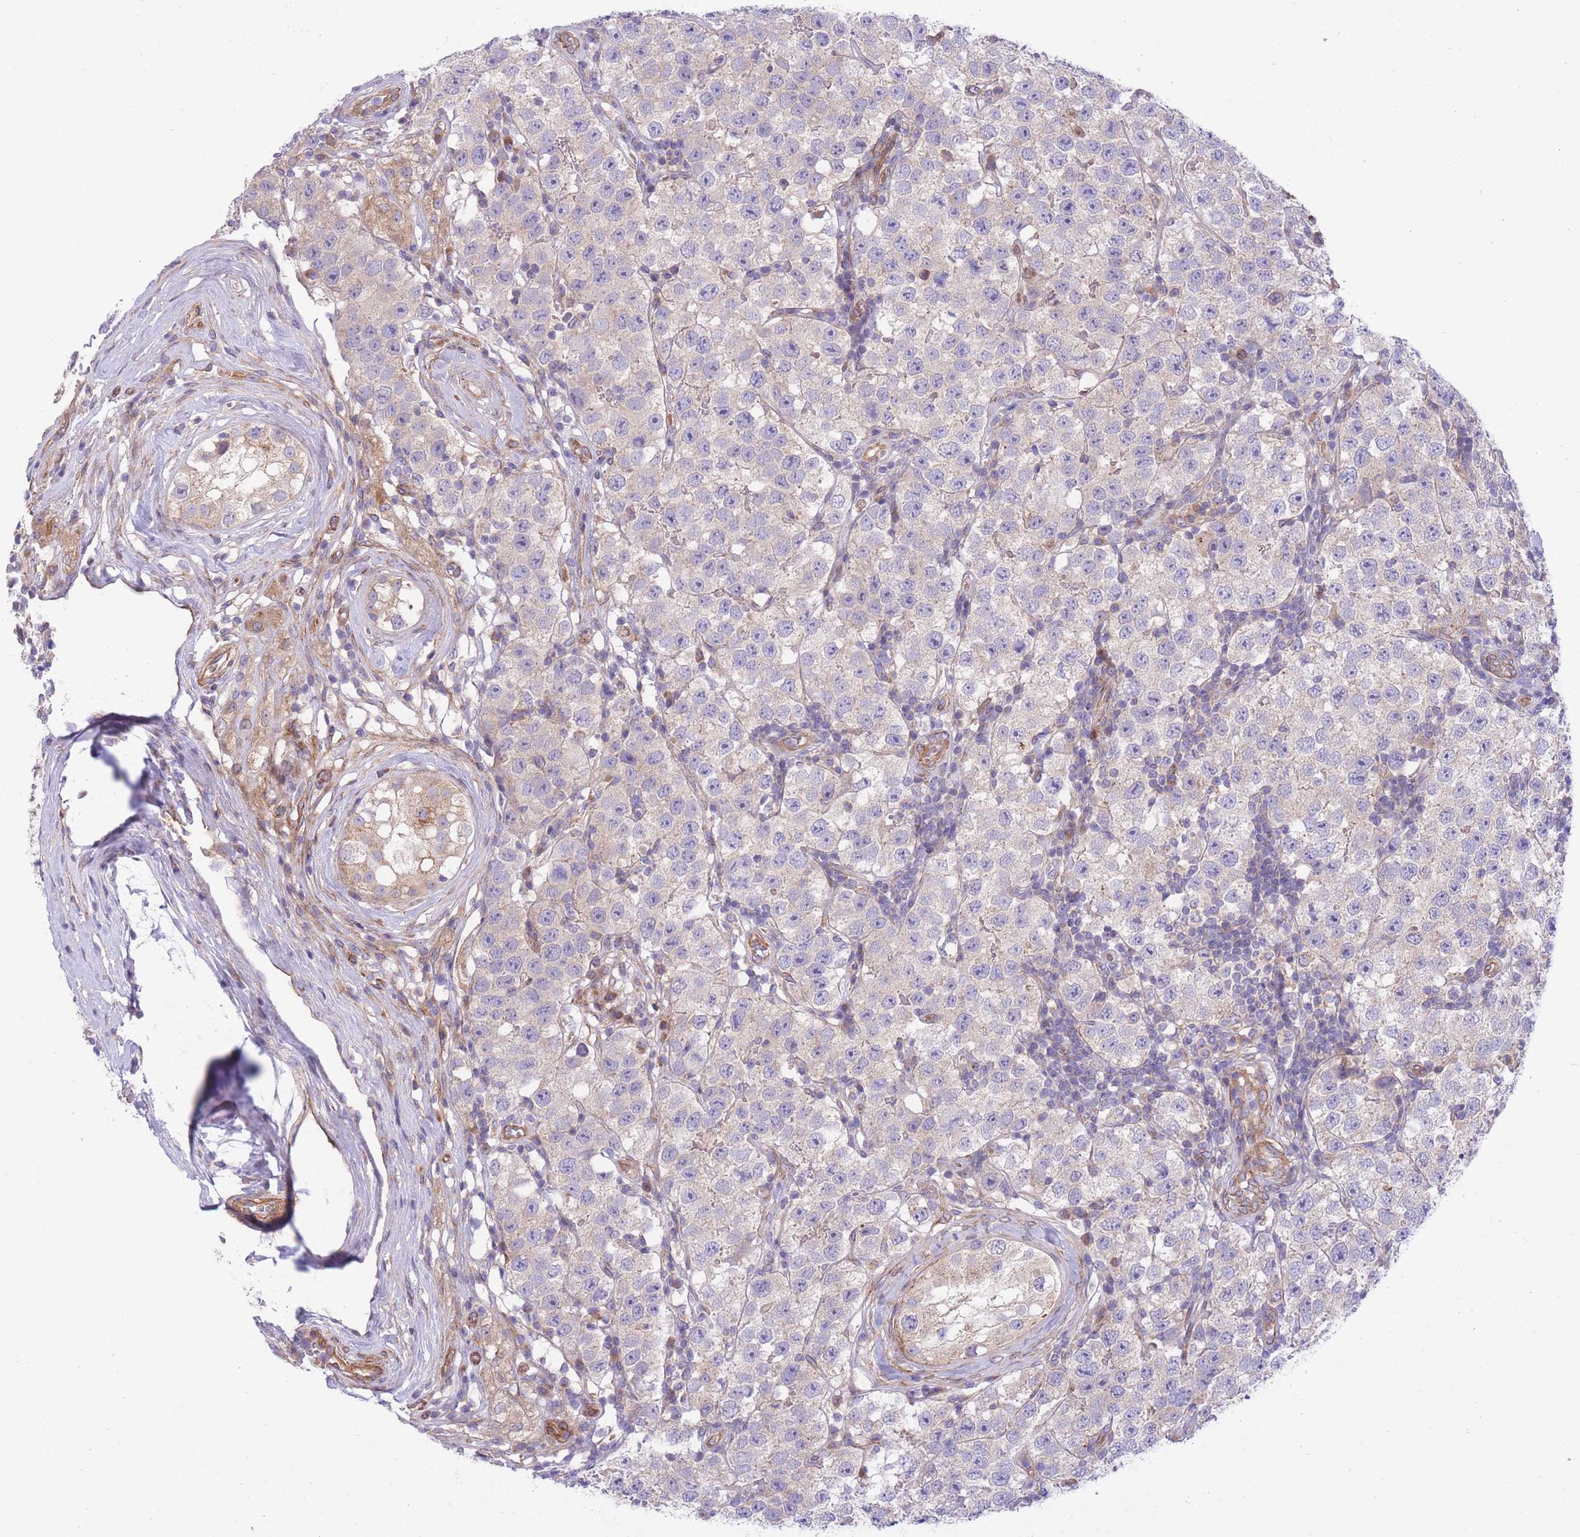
{"staining": {"intensity": "negative", "quantity": "none", "location": "none"}, "tissue": "testis cancer", "cell_type": "Tumor cells", "image_type": "cancer", "snomed": [{"axis": "morphology", "description": "Seminoma, NOS"}, {"axis": "topography", "description": "Testis"}], "caption": "Immunohistochemistry histopathology image of neoplastic tissue: human testis seminoma stained with DAB (3,3'-diaminobenzidine) displays no significant protein positivity in tumor cells.", "gene": "CHAC1", "patient": {"sex": "male", "age": 34}}